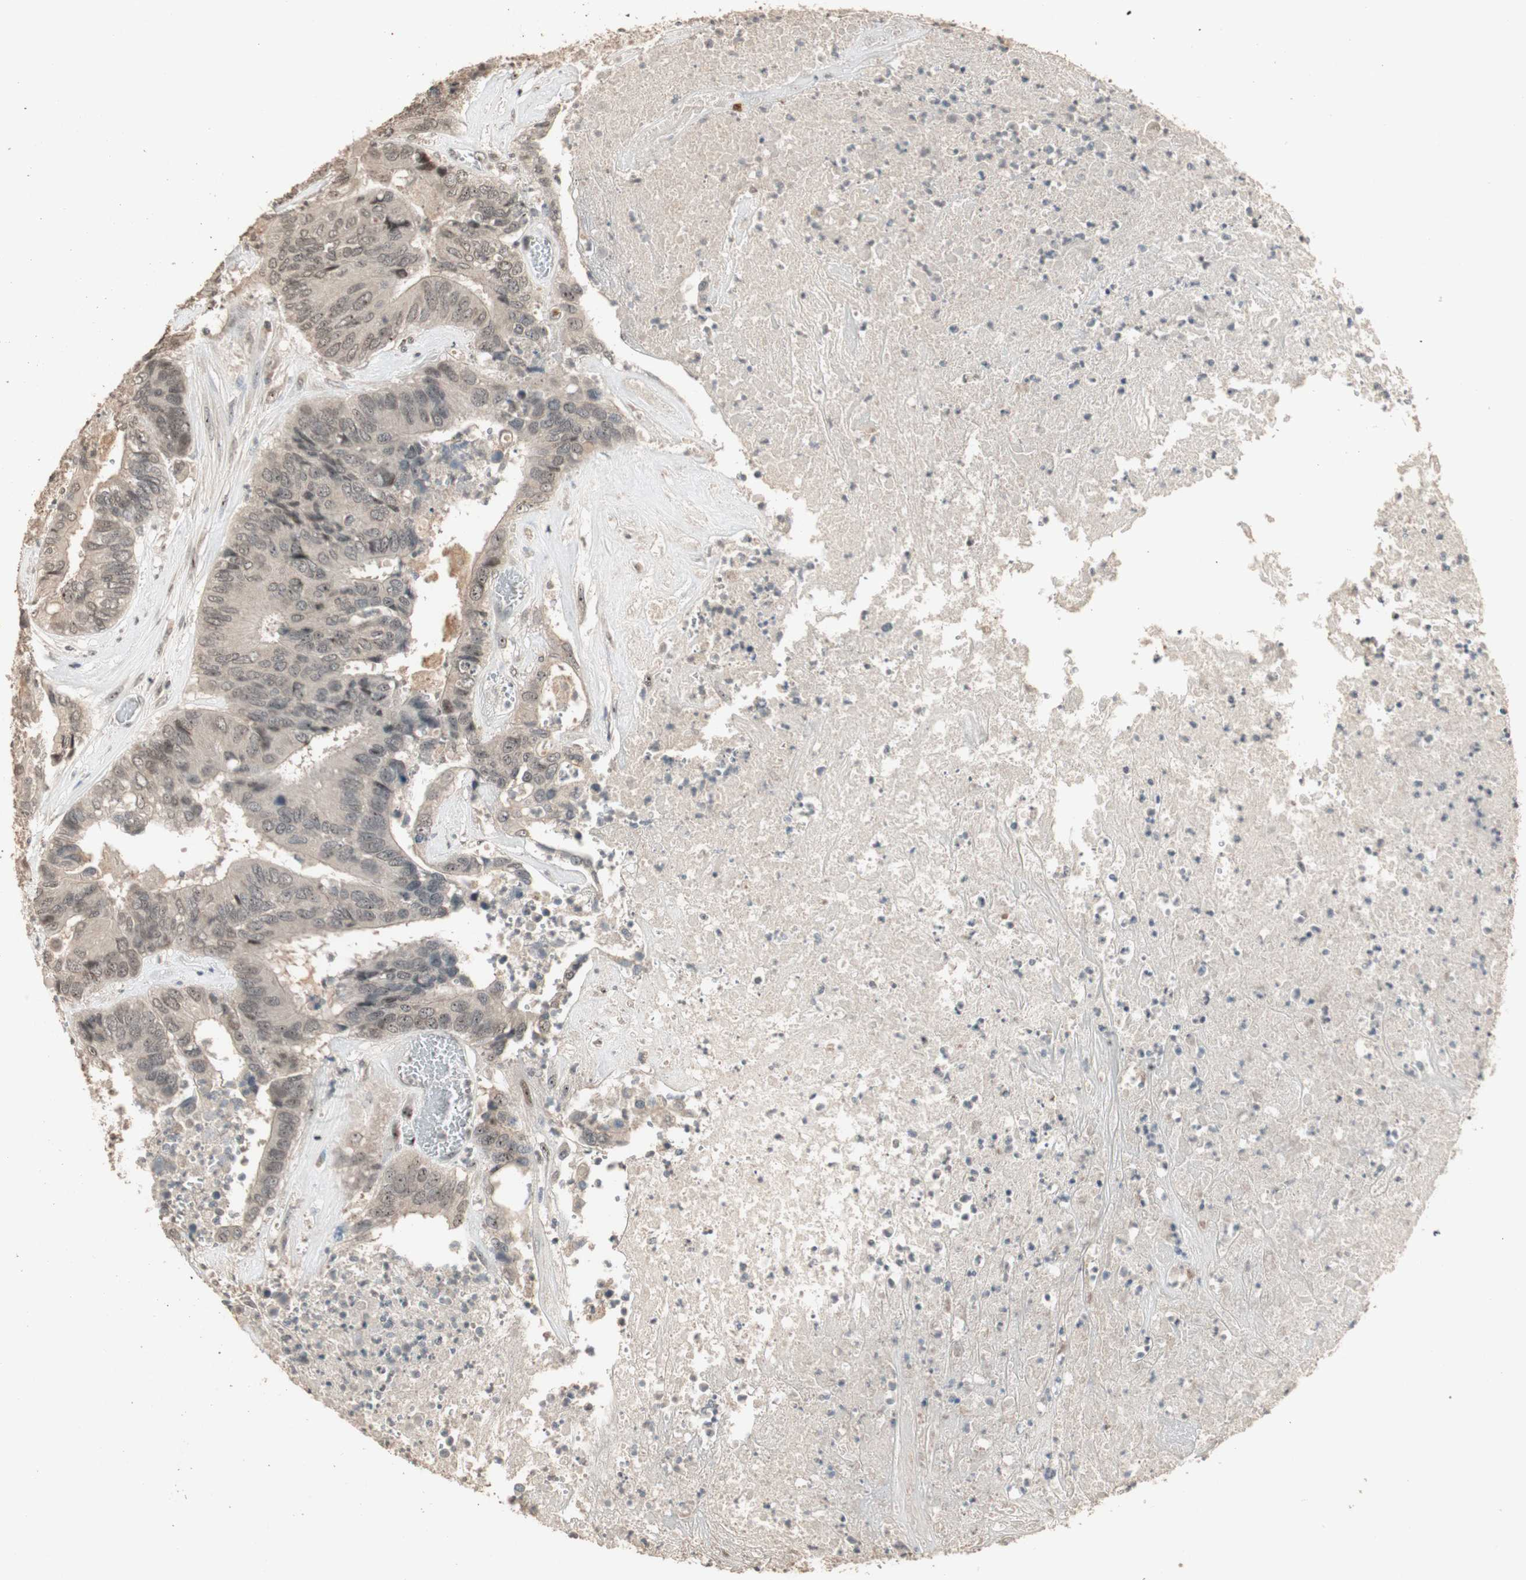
{"staining": {"intensity": "weak", "quantity": ">75%", "location": "cytoplasmic/membranous,nuclear"}, "tissue": "colorectal cancer", "cell_type": "Tumor cells", "image_type": "cancer", "snomed": [{"axis": "morphology", "description": "Adenocarcinoma, NOS"}, {"axis": "topography", "description": "Rectum"}], "caption": "This is an image of IHC staining of colorectal cancer (adenocarcinoma), which shows weak staining in the cytoplasmic/membranous and nuclear of tumor cells.", "gene": "ETV4", "patient": {"sex": "male", "age": 55}}